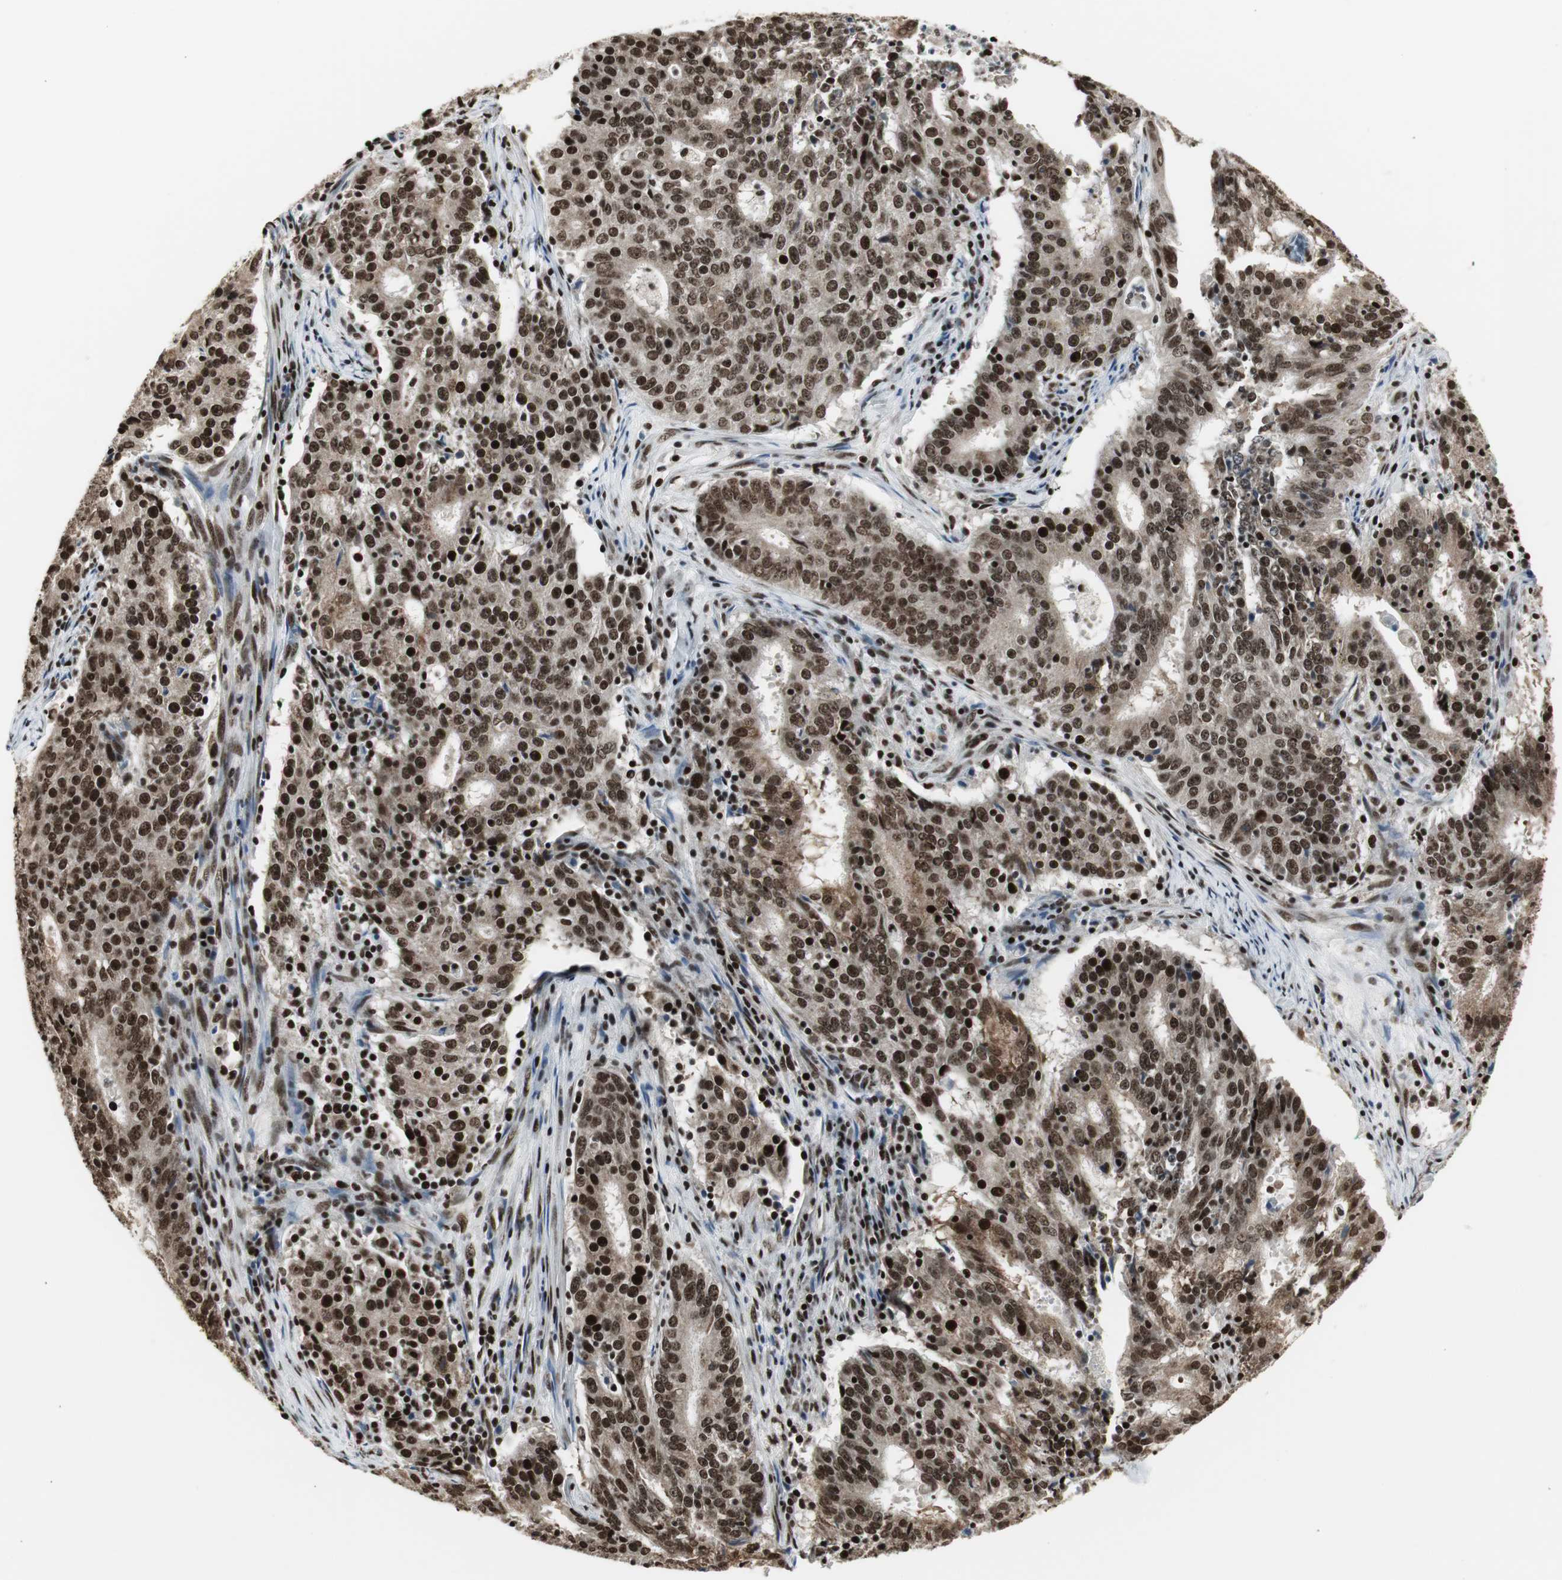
{"staining": {"intensity": "strong", "quantity": ">75%", "location": "cytoplasmic/membranous,nuclear"}, "tissue": "cervical cancer", "cell_type": "Tumor cells", "image_type": "cancer", "snomed": [{"axis": "morphology", "description": "Adenocarcinoma, NOS"}, {"axis": "topography", "description": "Cervix"}], "caption": "Human cervical cancer (adenocarcinoma) stained with a brown dye displays strong cytoplasmic/membranous and nuclear positive expression in about >75% of tumor cells.", "gene": "PARN", "patient": {"sex": "female", "age": 44}}